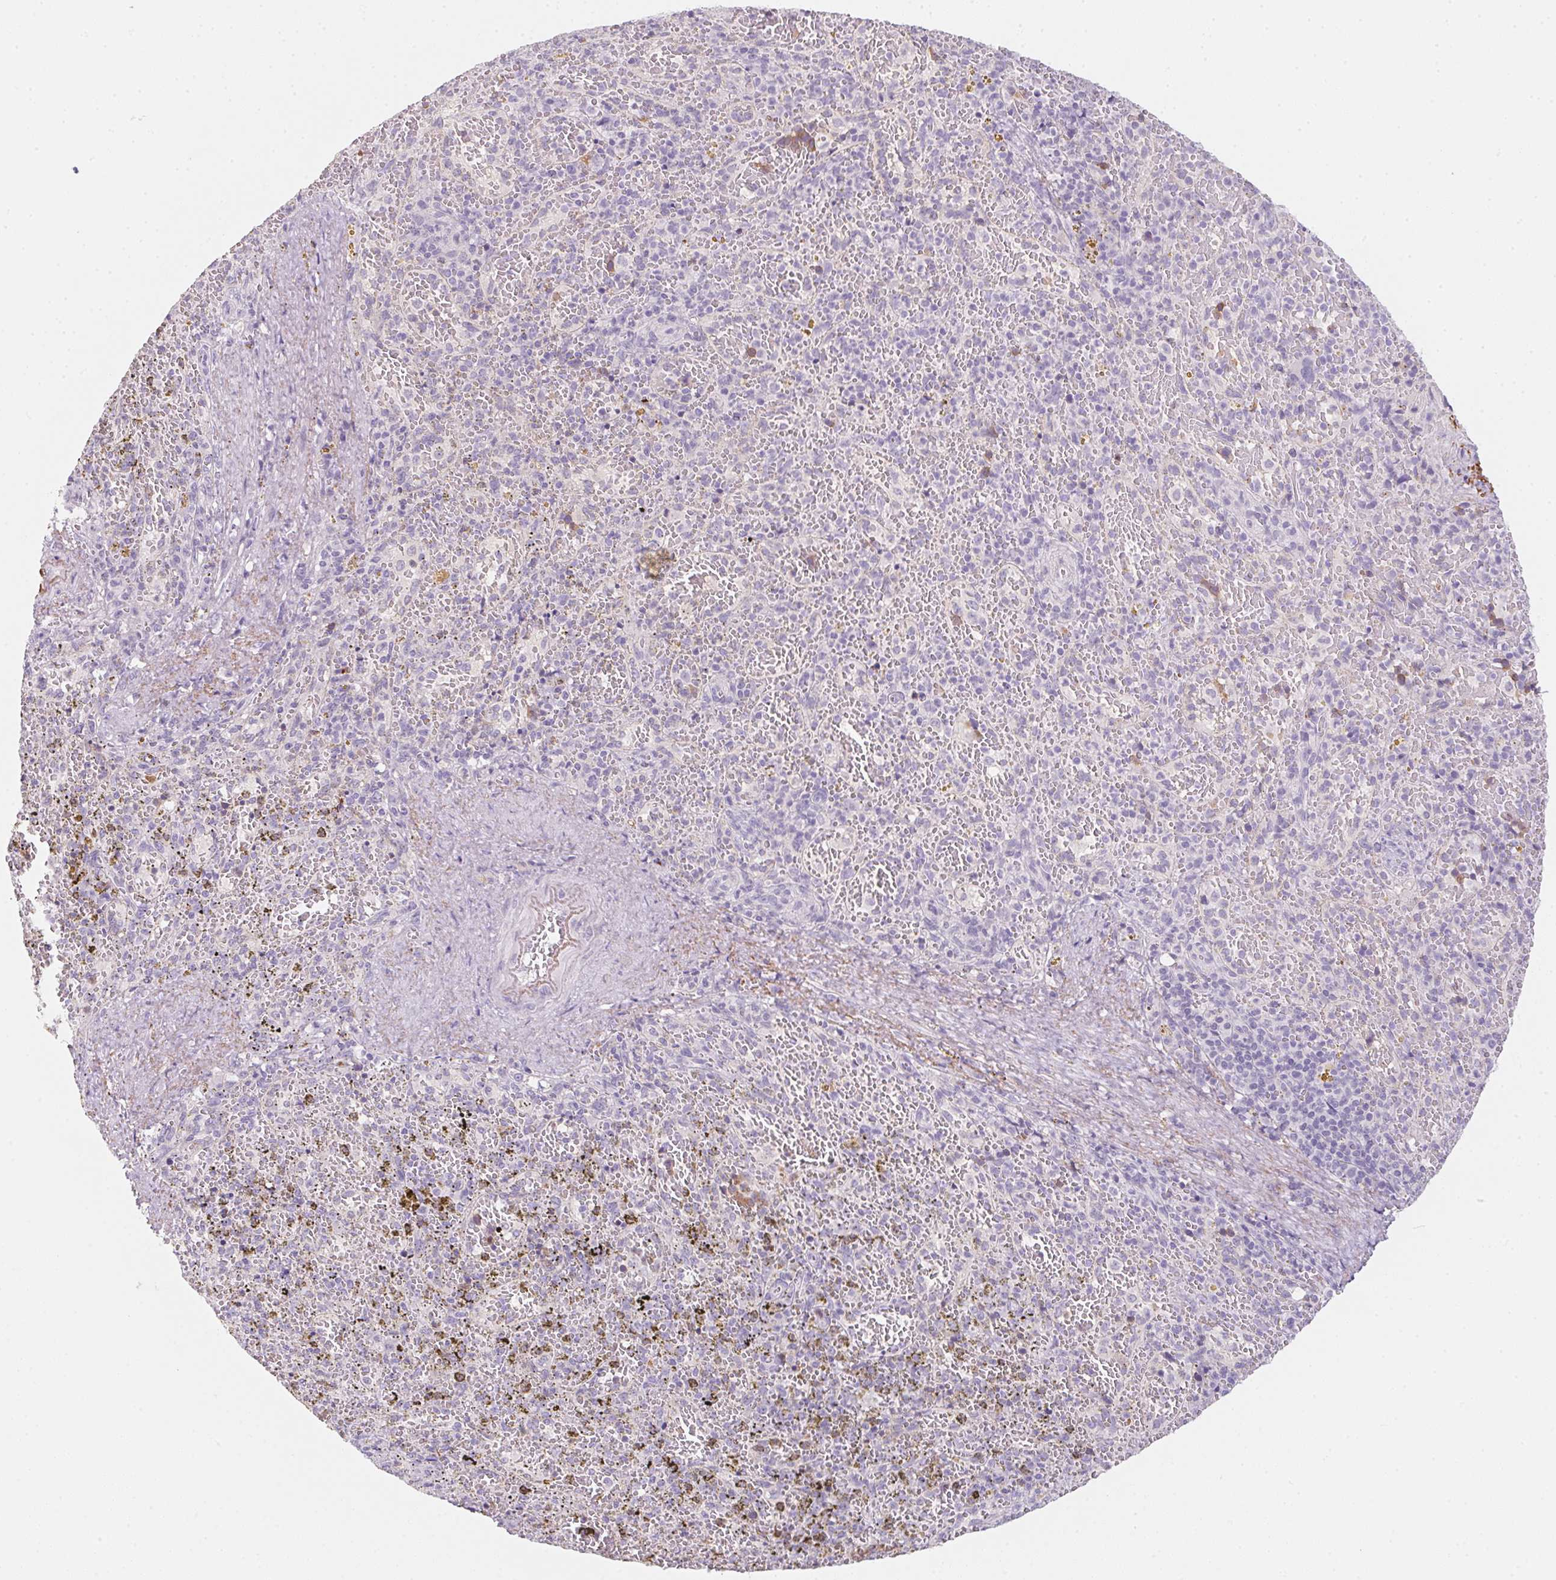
{"staining": {"intensity": "negative", "quantity": "none", "location": "none"}, "tissue": "spleen", "cell_type": "Cells in red pulp", "image_type": "normal", "snomed": [{"axis": "morphology", "description": "Normal tissue, NOS"}, {"axis": "topography", "description": "Spleen"}], "caption": "IHC of normal spleen displays no positivity in cells in red pulp. (DAB immunohistochemistry, high magnification).", "gene": "MYL4", "patient": {"sex": "female", "age": 50}}